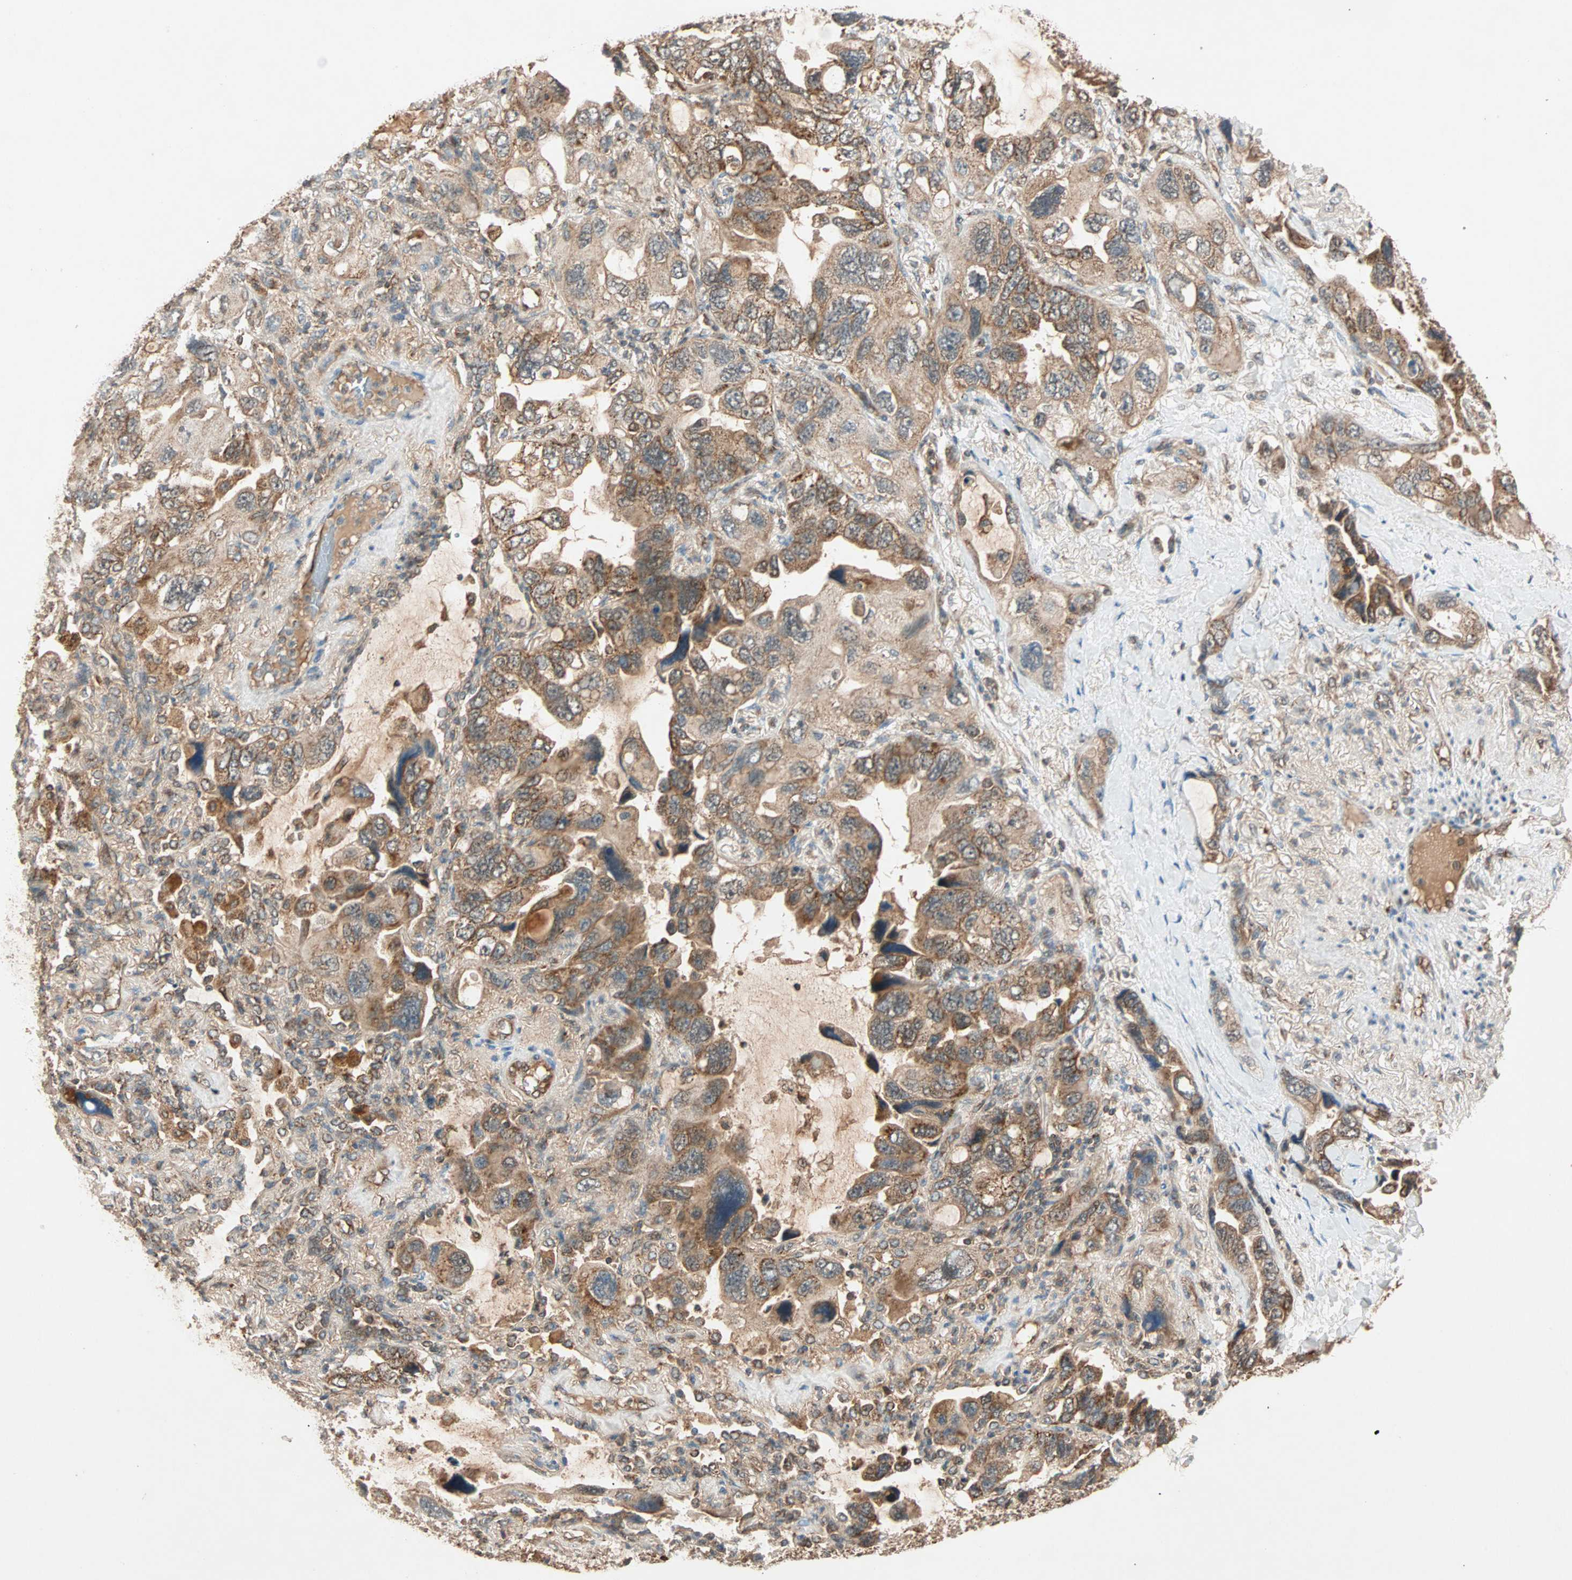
{"staining": {"intensity": "moderate", "quantity": ">75%", "location": "cytoplasmic/membranous"}, "tissue": "lung cancer", "cell_type": "Tumor cells", "image_type": "cancer", "snomed": [{"axis": "morphology", "description": "Squamous cell carcinoma, NOS"}, {"axis": "topography", "description": "Lung"}], "caption": "The image displays immunohistochemical staining of lung cancer. There is moderate cytoplasmic/membranous staining is present in approximately >75% of tumor cells.", "gene": "MAPK1", "patient": {"sex": "female", "age": 73}}